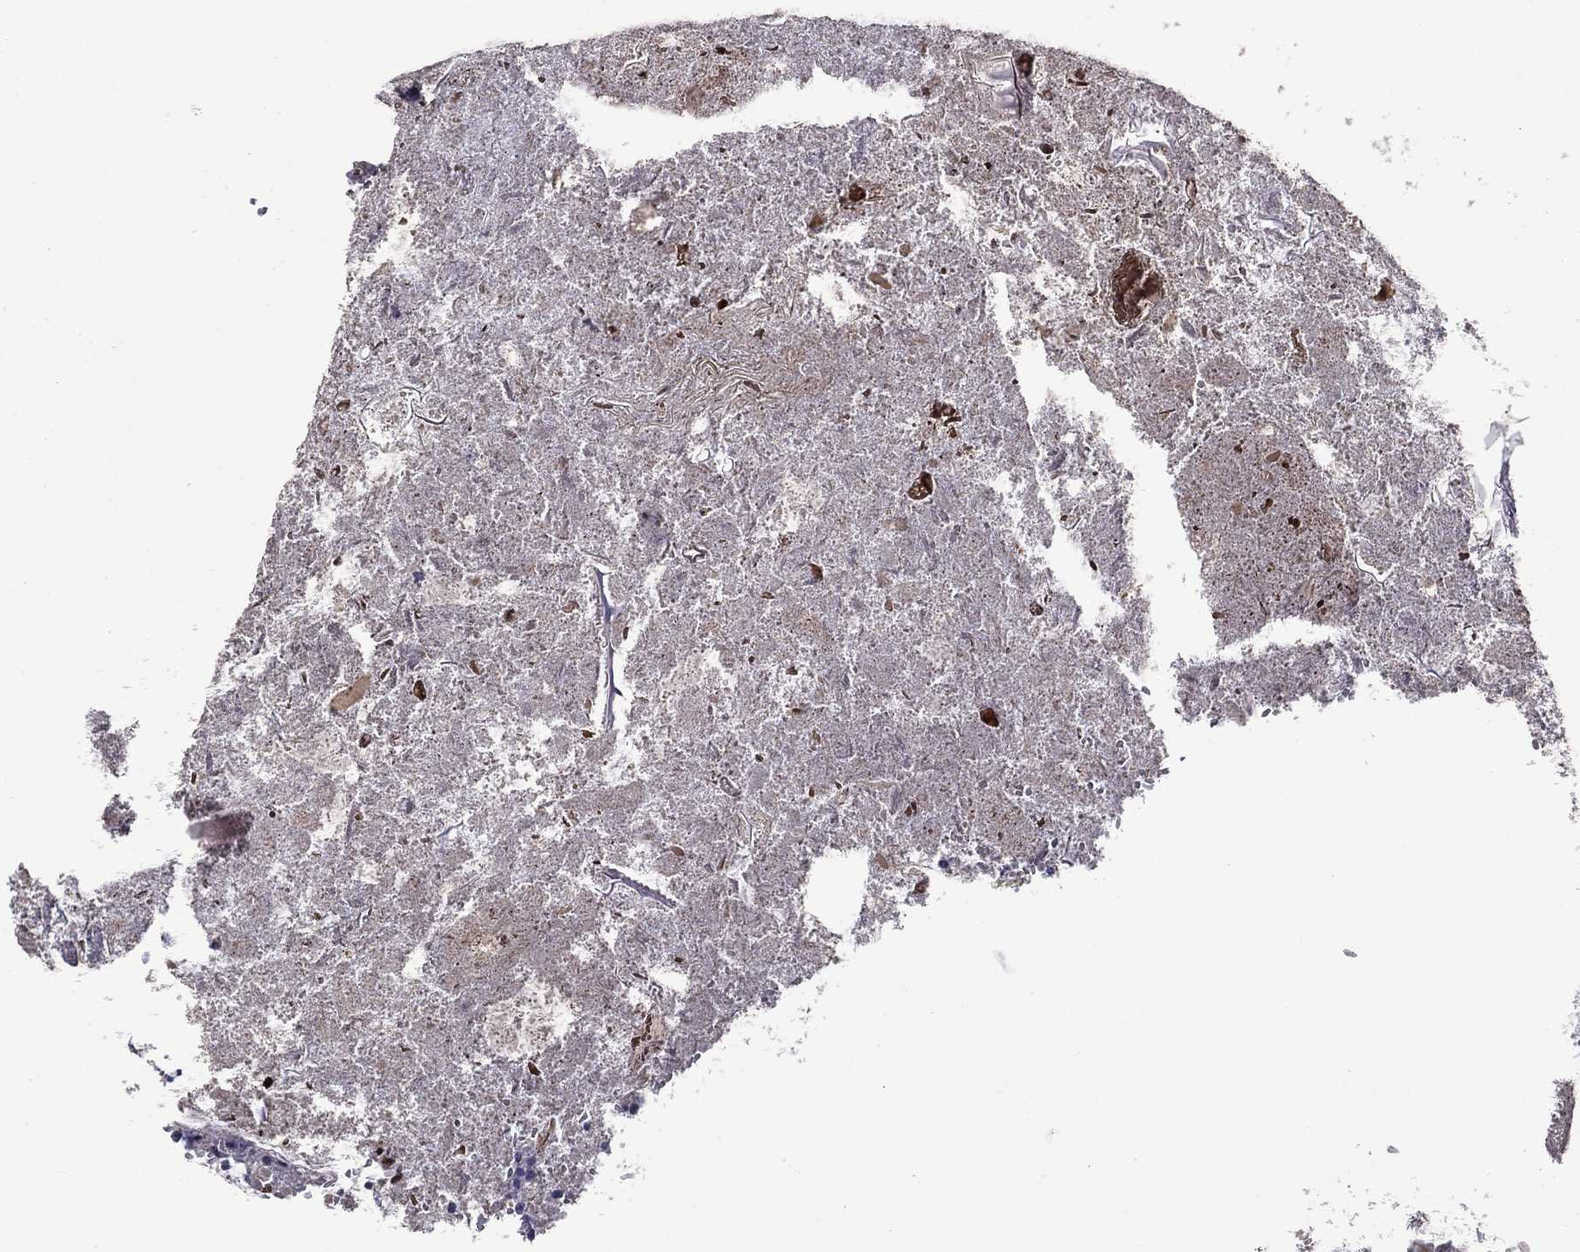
{"staining": {"intensity": "strong", "quantity": "25%-75%", "location": "cytoplasmic/membranous"}, "tissue": "appendix", "cell_type": "Glandular cells", "image_type": "normal", "snomed": [{"axis": "morphology", "description": "Normal tissue, NOS"}, {"axis": "topography", "description": "Appendix"}], "caption": "Immunohistochemical staining of normal appendix demonstrates high levels of strong cytoplasmic/membranous expression in approximately 25%-75% of glandular cells. (DAB = brown stain, brightfield microscopy at high magnification).", "gene": "CISD1", "patient": {"sex": "female", "age": 23}}